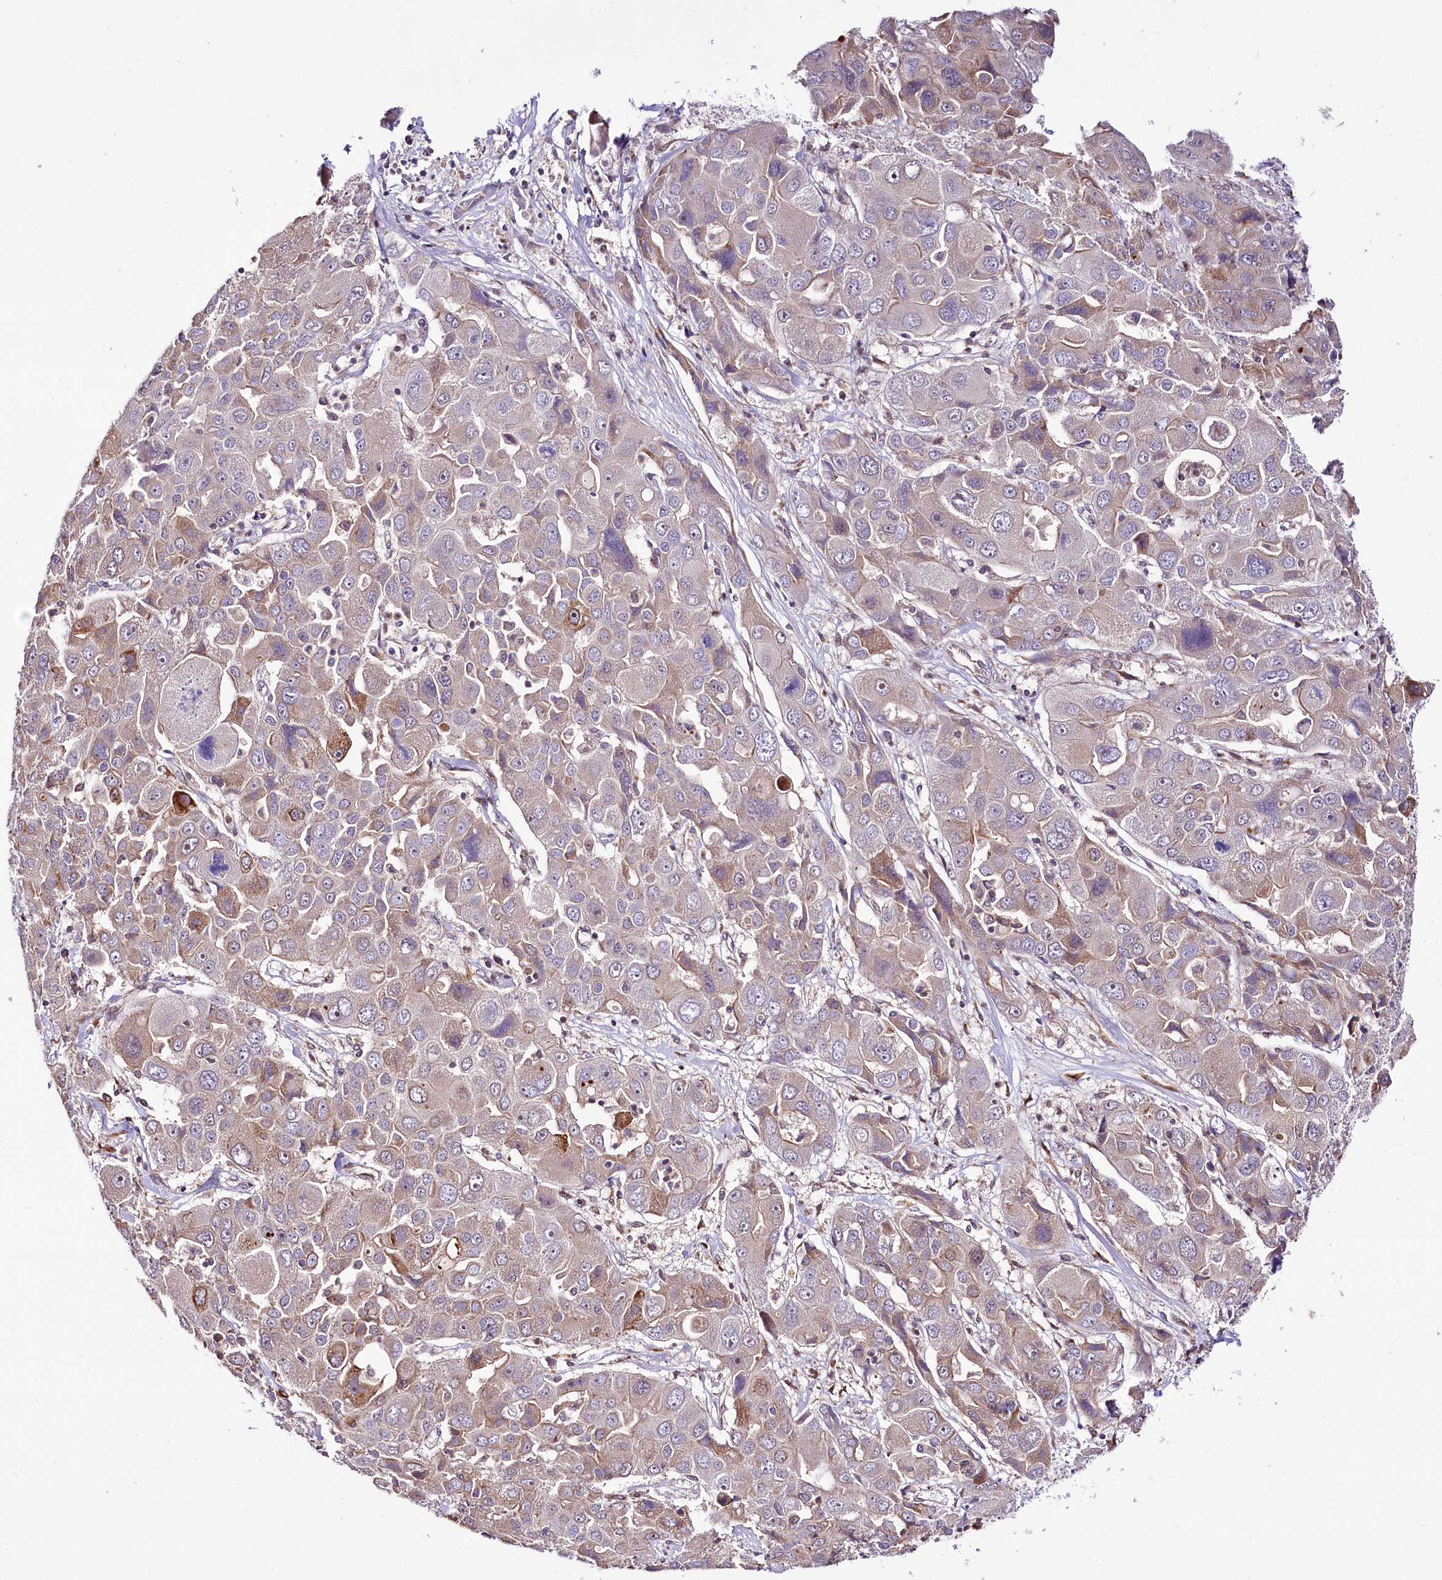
{"staining": {"intensity": "weak", "quantity": "<25%", "location": "cytoplasmic/membranous"}, "tissue": "liver cancer", "cell_type": "Tumor cells", "image_type": "cancer", "snomed": [{"axis": "morphology", "description": "Cholangiocarcinoma"}, {"axis": "topography", "description": "Liver"}], "caption": "Tumor cells are negative for brown protein staining in liver cancer. Brightfield microscopy of immunohistochemistry stained with DAB (3,3'-diaminobenzidine) (brown) and hematoxylin (blue), captured at high magnification.", "gene": "CUTC", "patient": {"sex": "male", "age": 67}}